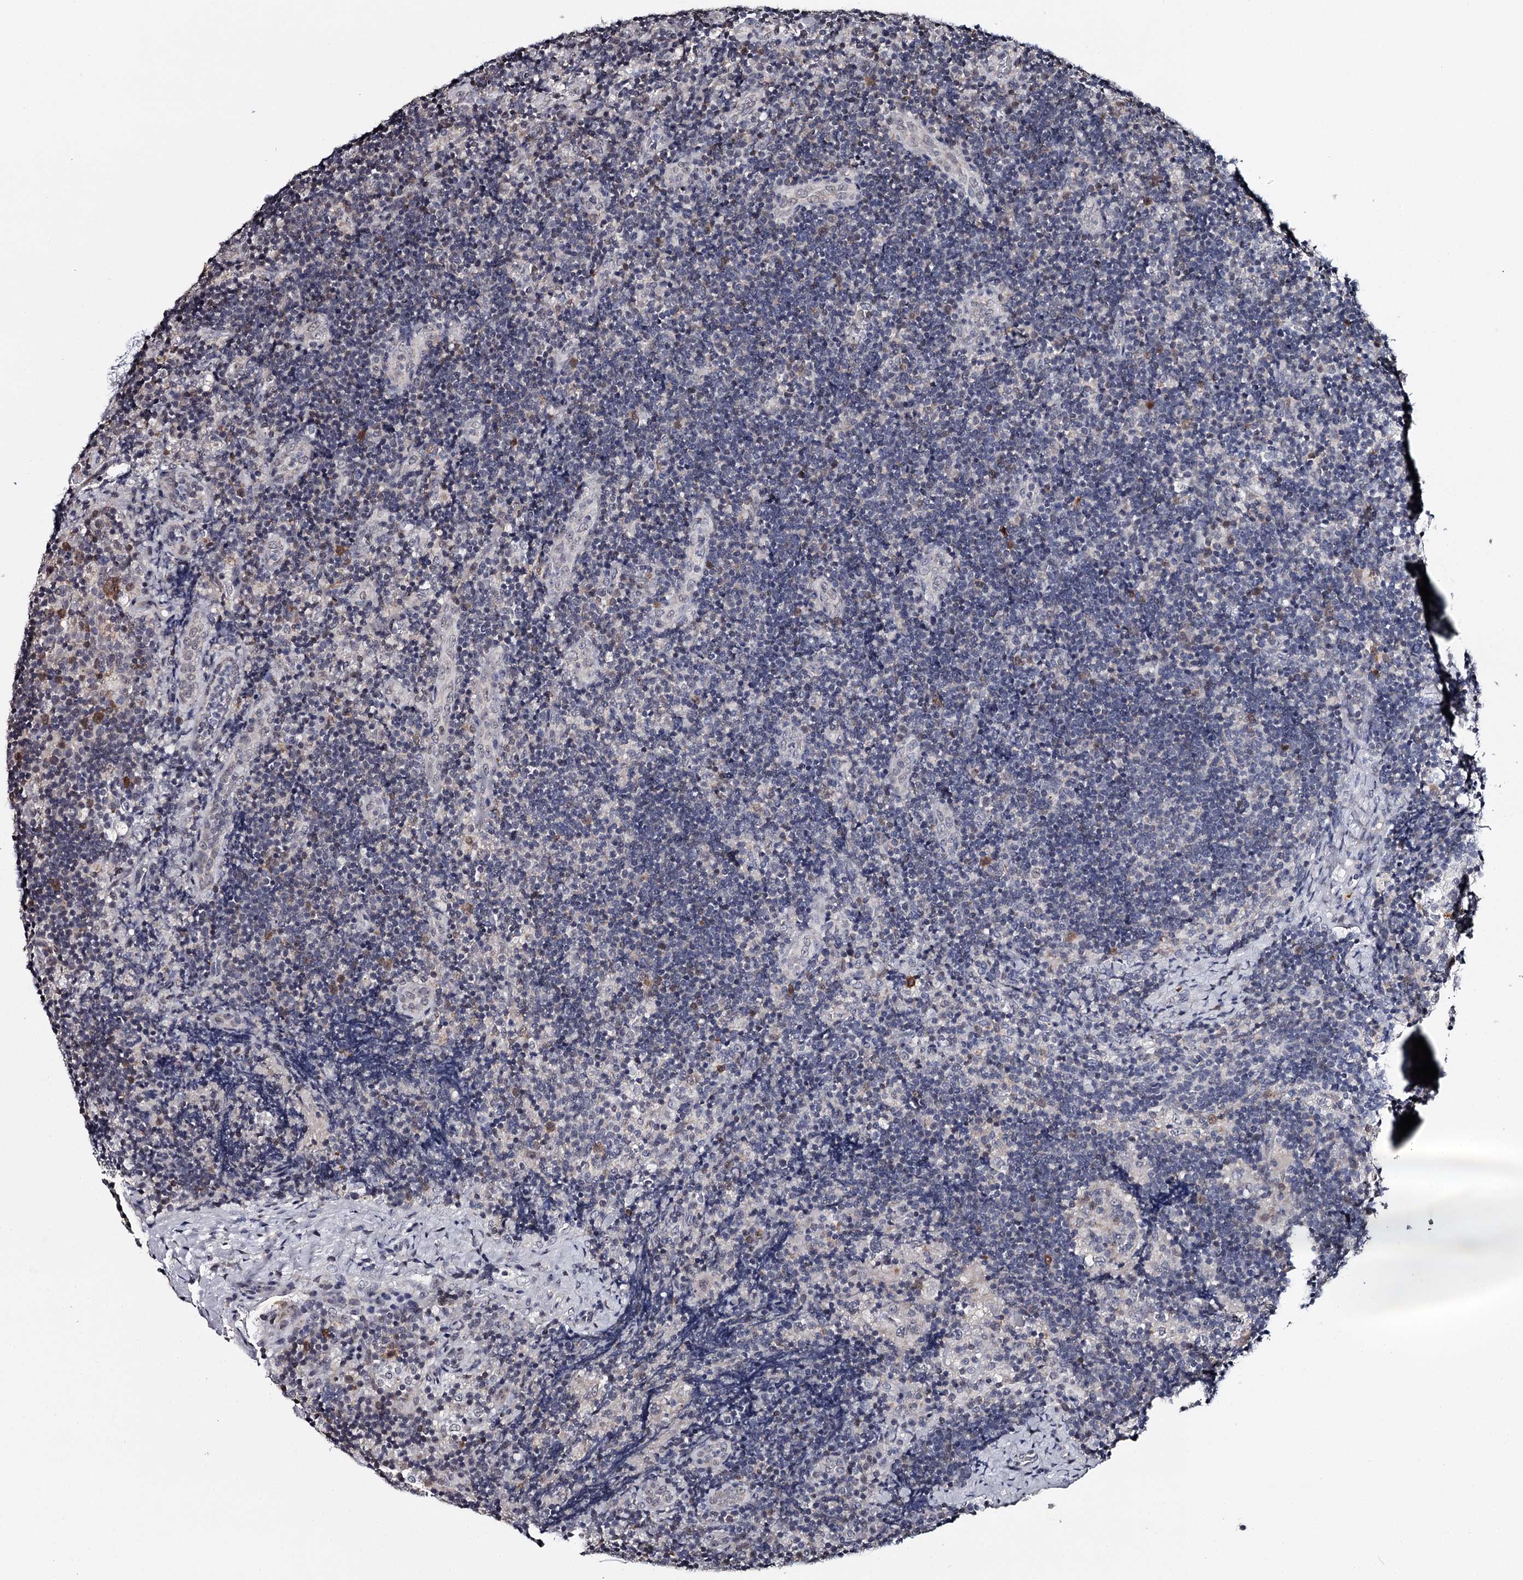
{"staining": {"intensity": "moderate", "quantity": "<25%", "location": "cytoplasmic/membranous"}, "tissue": "lymph node", "cell_type": "Germinal center cells", "image_type": "normal", "snomed": [{"axis": "morphology", "description": "Normal tissue, NOS"}, {"axis": "topography", "description": "Lymph node"}], "caption": "Protein expression by immunohistochemistry exhibits moderate cytoplasmic/membranous expression in about <25% of germinal center cells in unremarkable lymph node.", "gene": "GTSF1", "patient": {"sex": "female", "age": 22}}